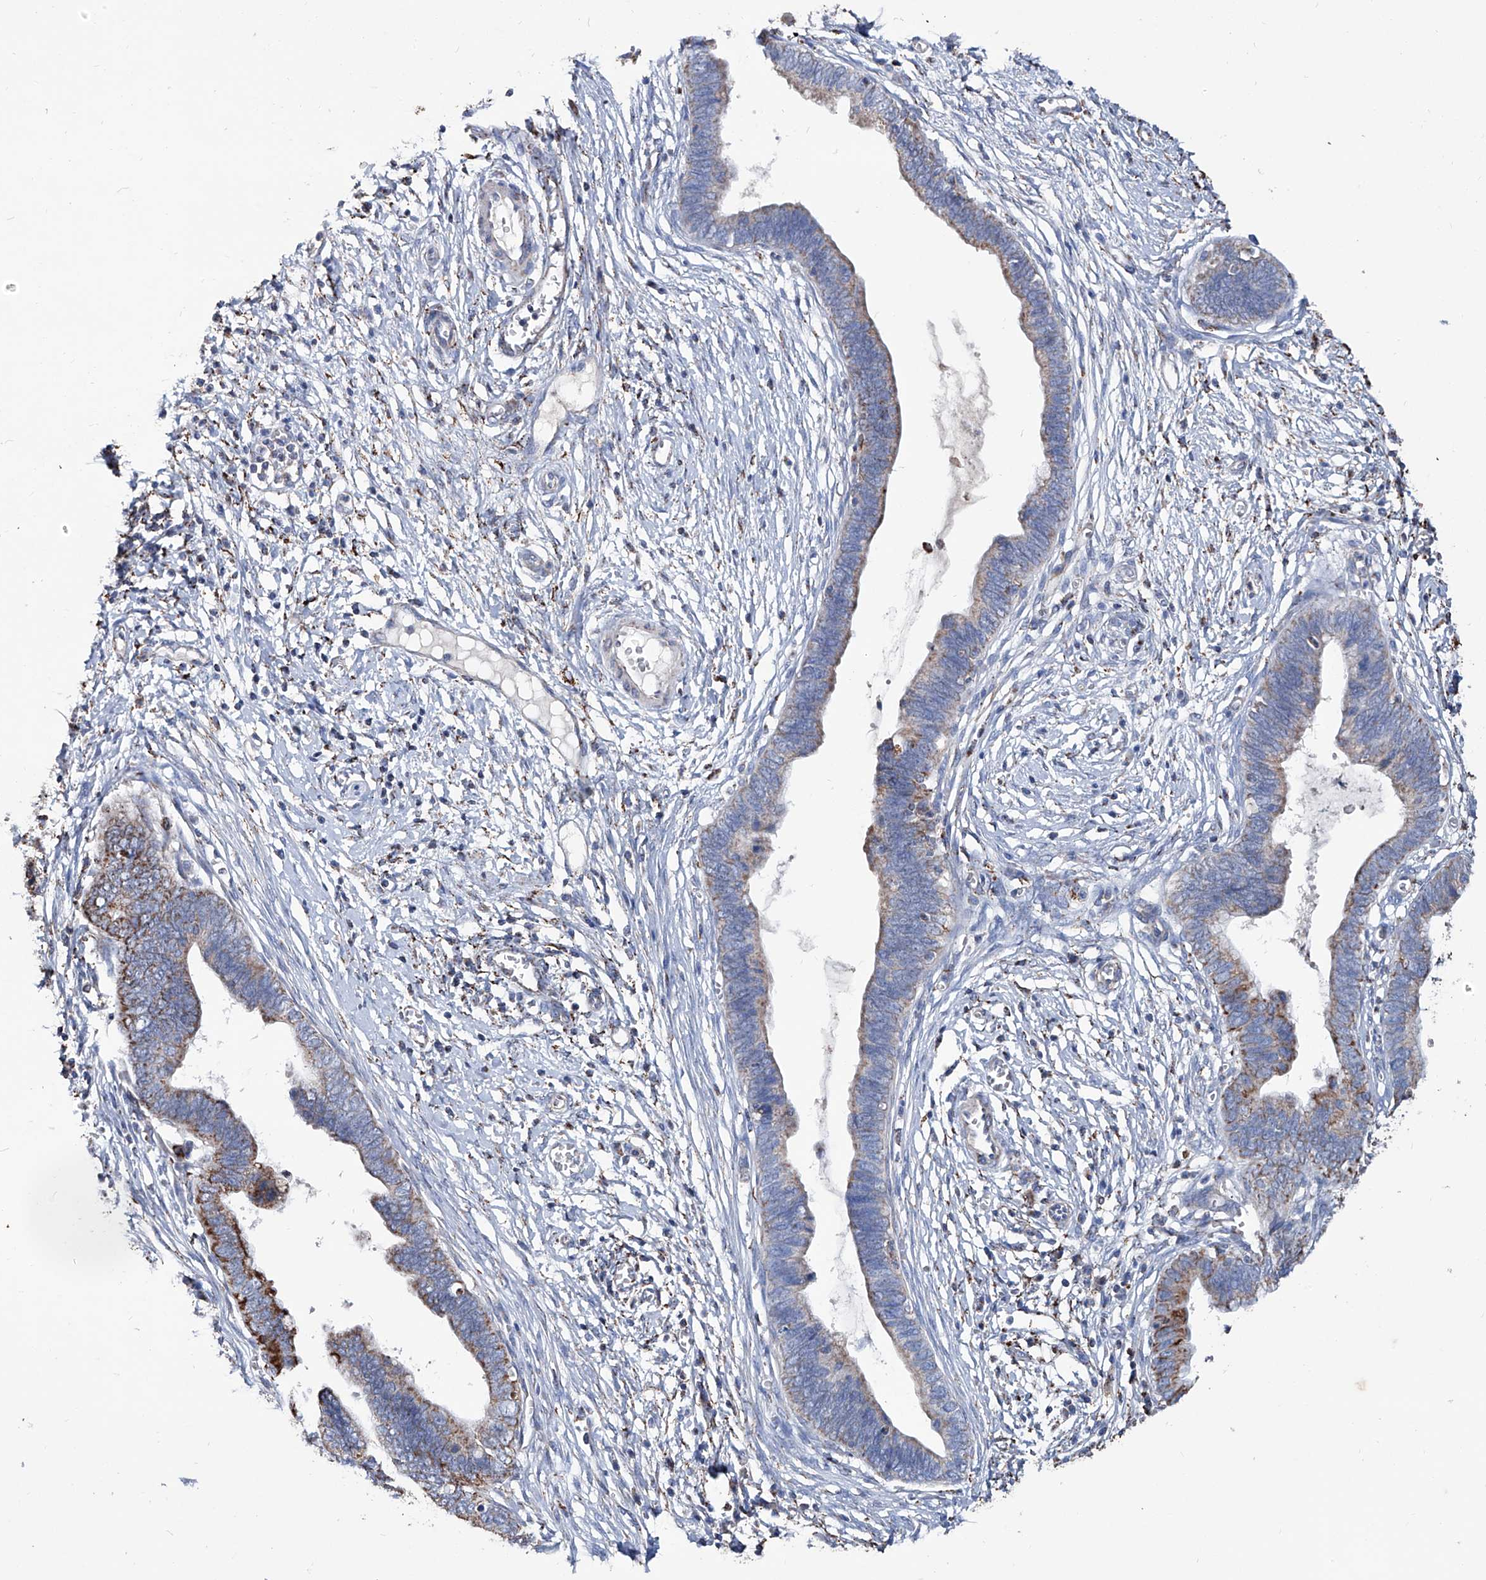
{"staining": {"intensity": "moderate", "quantity": "<25%", "location": "cytoplasmic/membranous"}, "tissue": "cervical cancer", "cell_type": "Tumor cells", "image_type": "cancer", "snomed": [{"axis": "morphology", "description": "Adenocarcinoma, NOS"}, {"axis": "topography", "description": "Cervix"}], "caption": "IHC micrograph of human cervical cancer stained for a protein (brown), which shows low levels of moderate cytoplasmic/membranous staining in approximately <25% of tumor cells.", "gene": "NHS", "patient": {"sex": "female", "age": 44}}